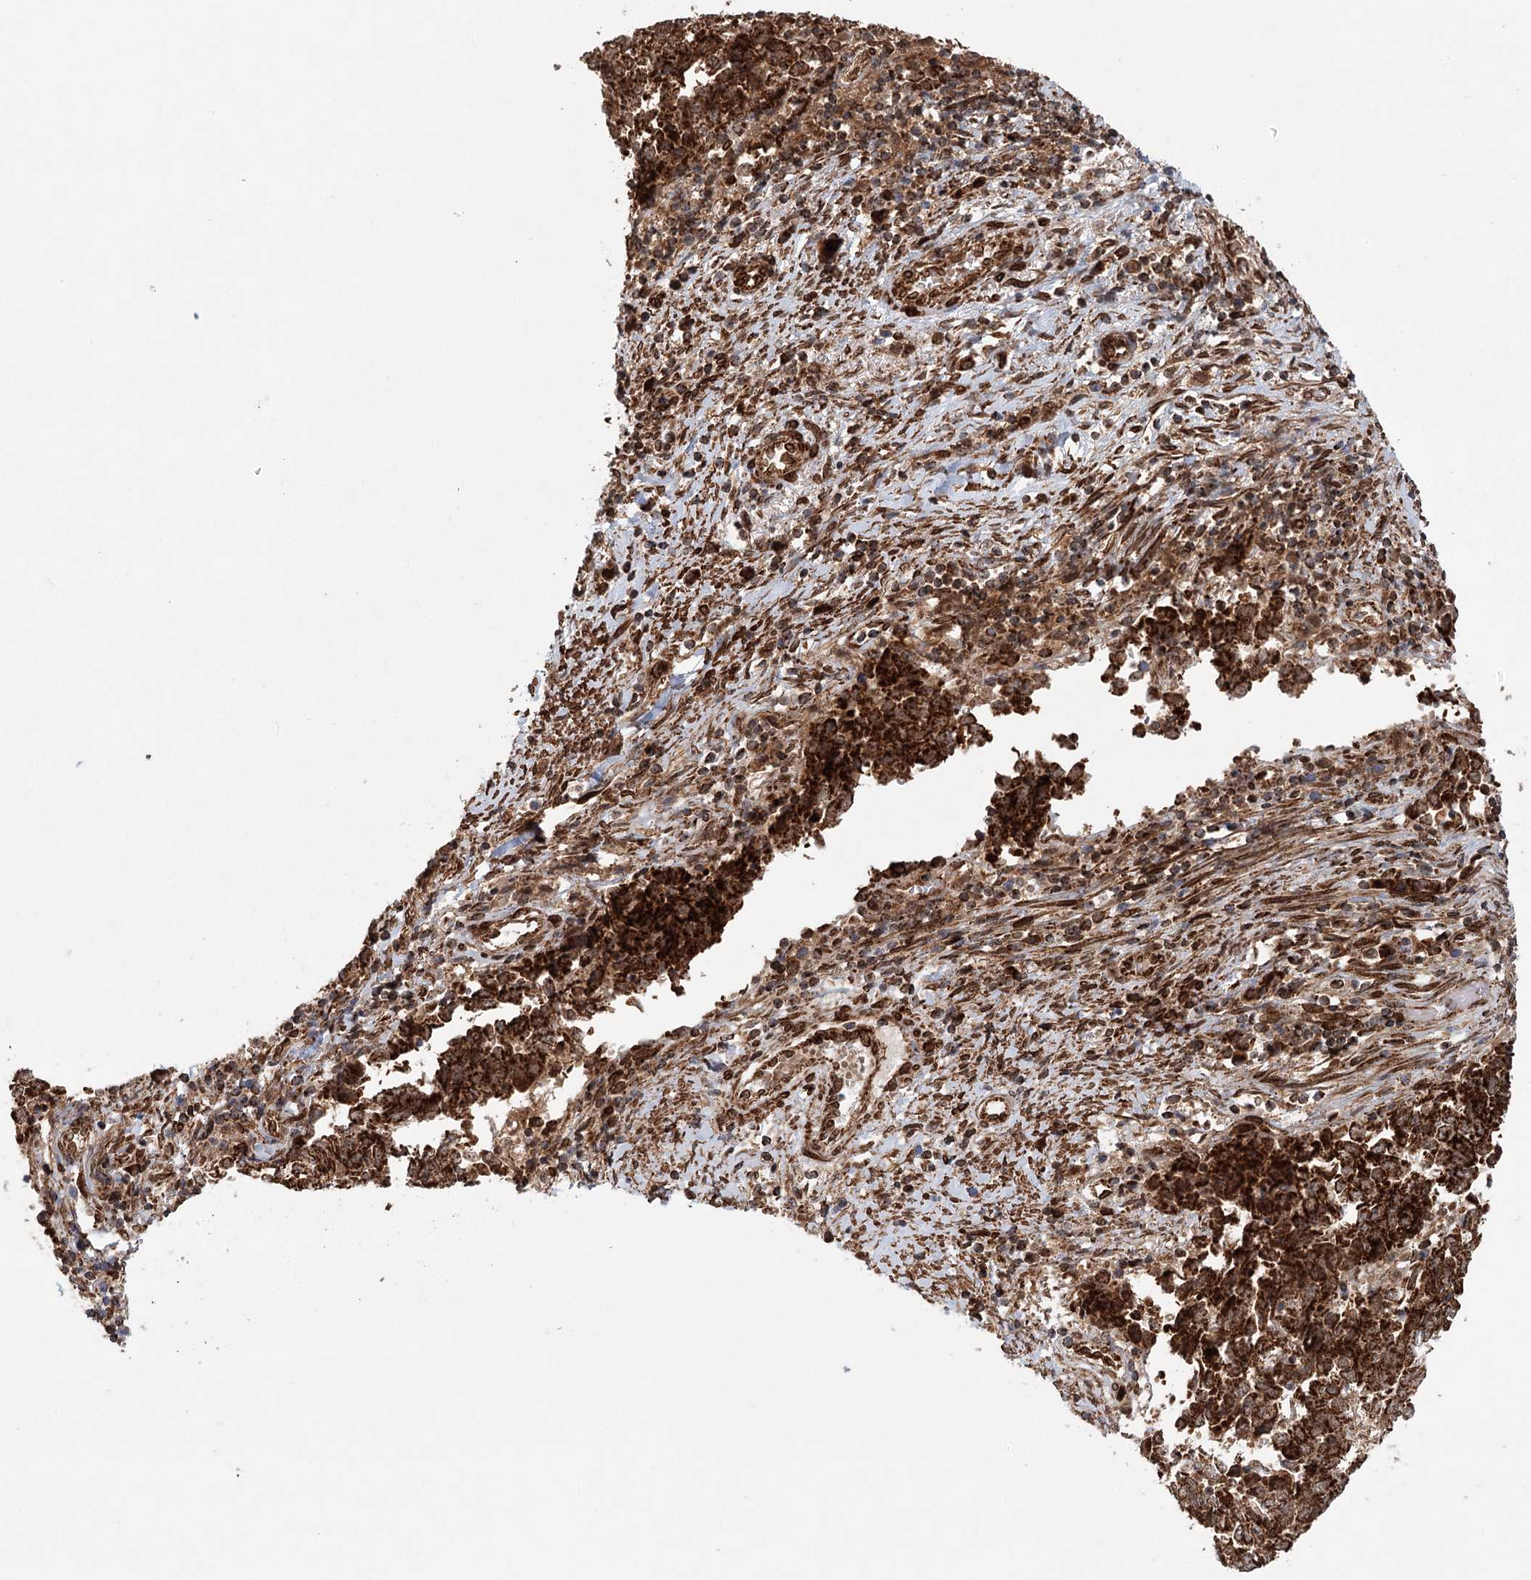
{"staining": {"intensity": "strong", "quantity": ">75%", "location": "cytoplasmic/membranous"}, "tissue": "endometrial cancer", "cell_type": "Tumor cells", "image_type": "cancer", "snomed": [{"axis": "morphology", "description": "Adenocarcinoma, NOS"}, {"axis": "topography", "description": "Endometrium"}], "caption": "Immunohistochemical staining of endometrial cancer (adenocarcinoma) reveals high levels of strong cytoplasmic/membranous staining in approximately >75% of tumor cells.", "gene": "BCKDHA", "patient": {"sex": "female", "age": 80}}